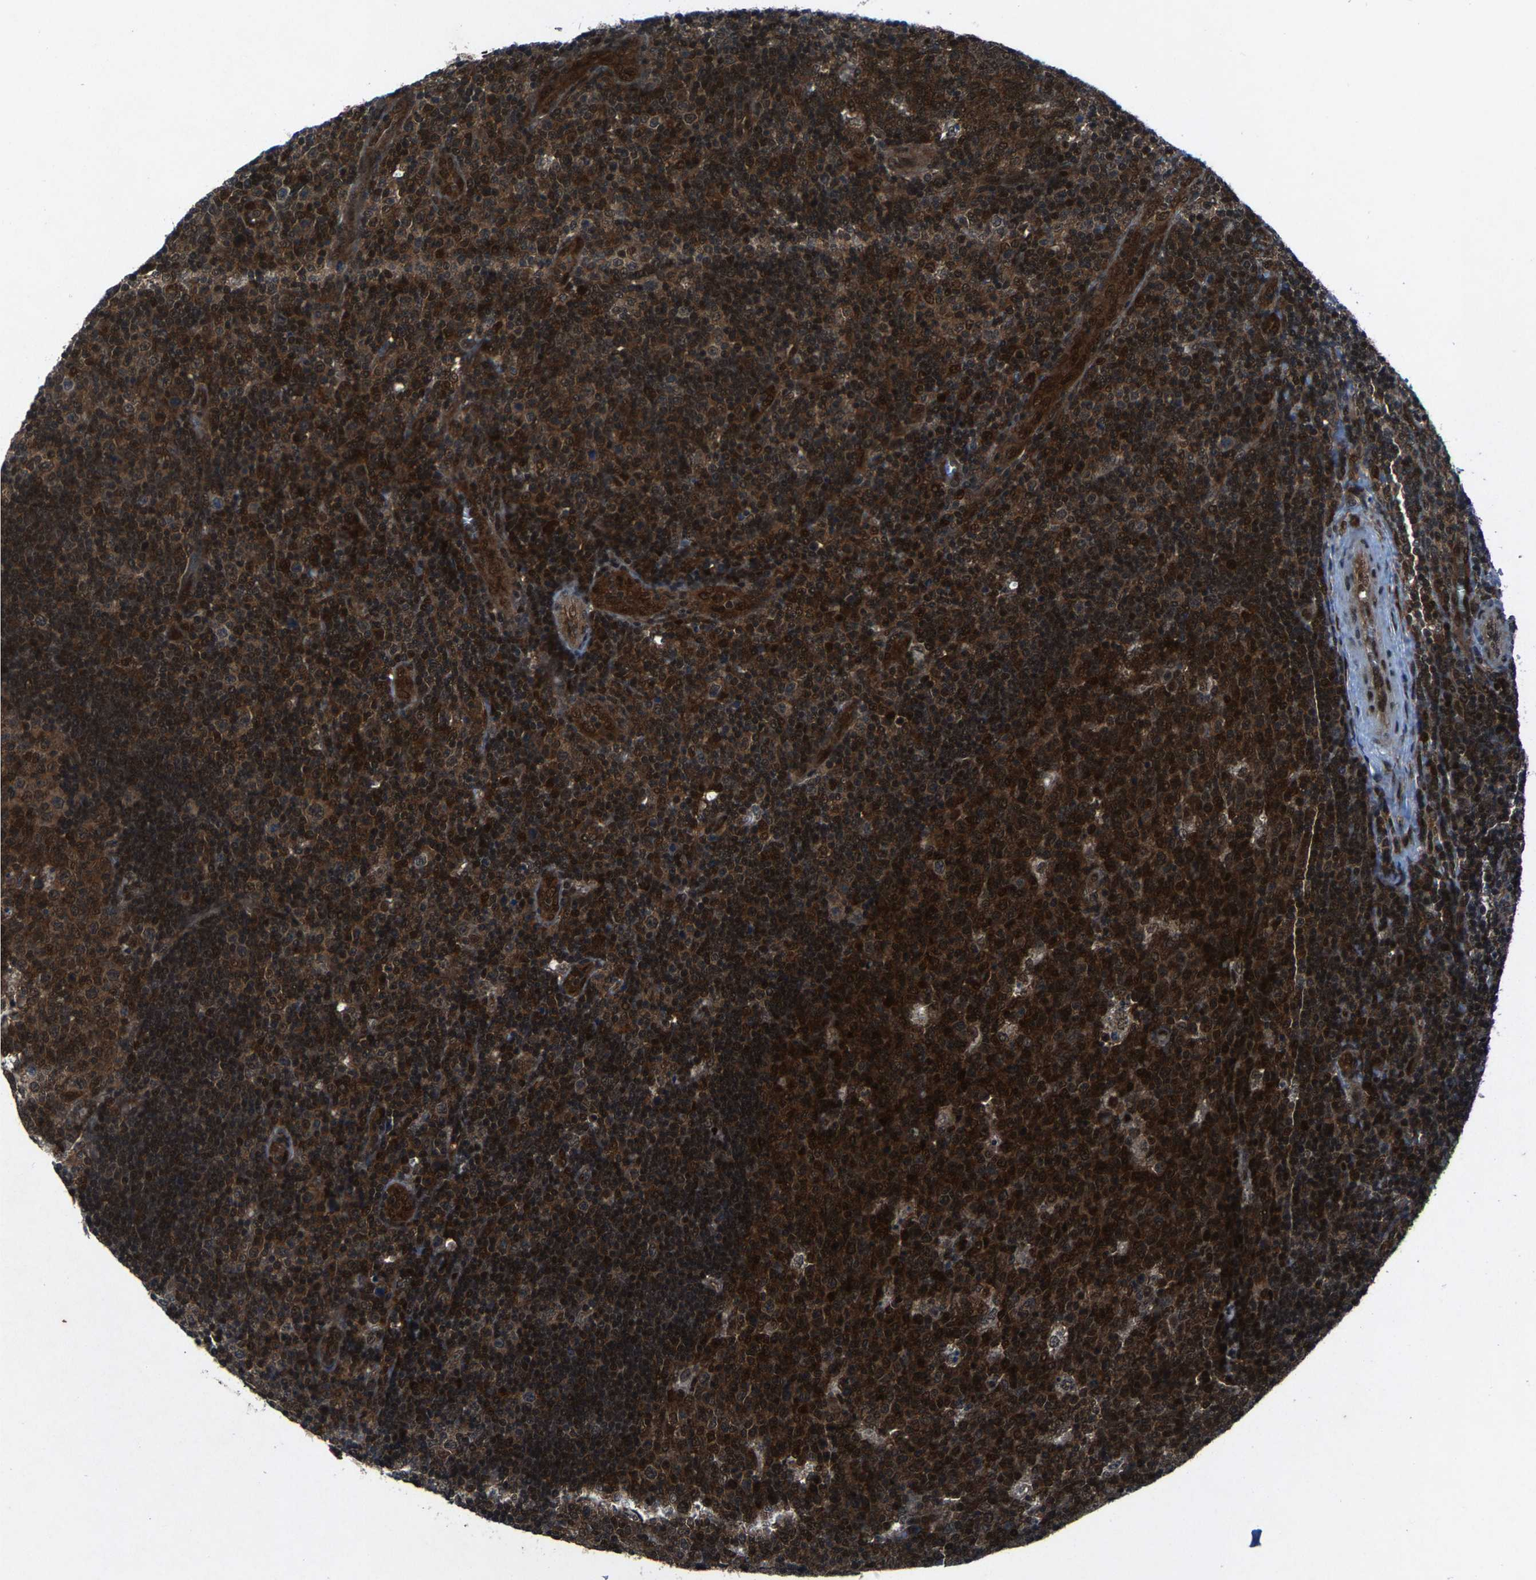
{"staining": {"intensity": "strong", "quantity": ">75%", "location": "cytoplasmic/membranous,nuclear"}, "tissue": "lymph node", "cell_type": "Germinal center cells", "image_type": "normal", "snomed": [{"axis": "morphology", "description": "Normal tissue, NOS"}, {"axis": "topography", "description": "Lymph node"}, {"axis": "topography", "description": "Salivary gland"}], "caption": "A brown stain highlights strong cytoplasmic/membranous,nuclear staining of a protein in germinal center cells of unremarkable human lymph node.", "gene": "ATXN3", "patient": {"sex": "male", "age": 8}}